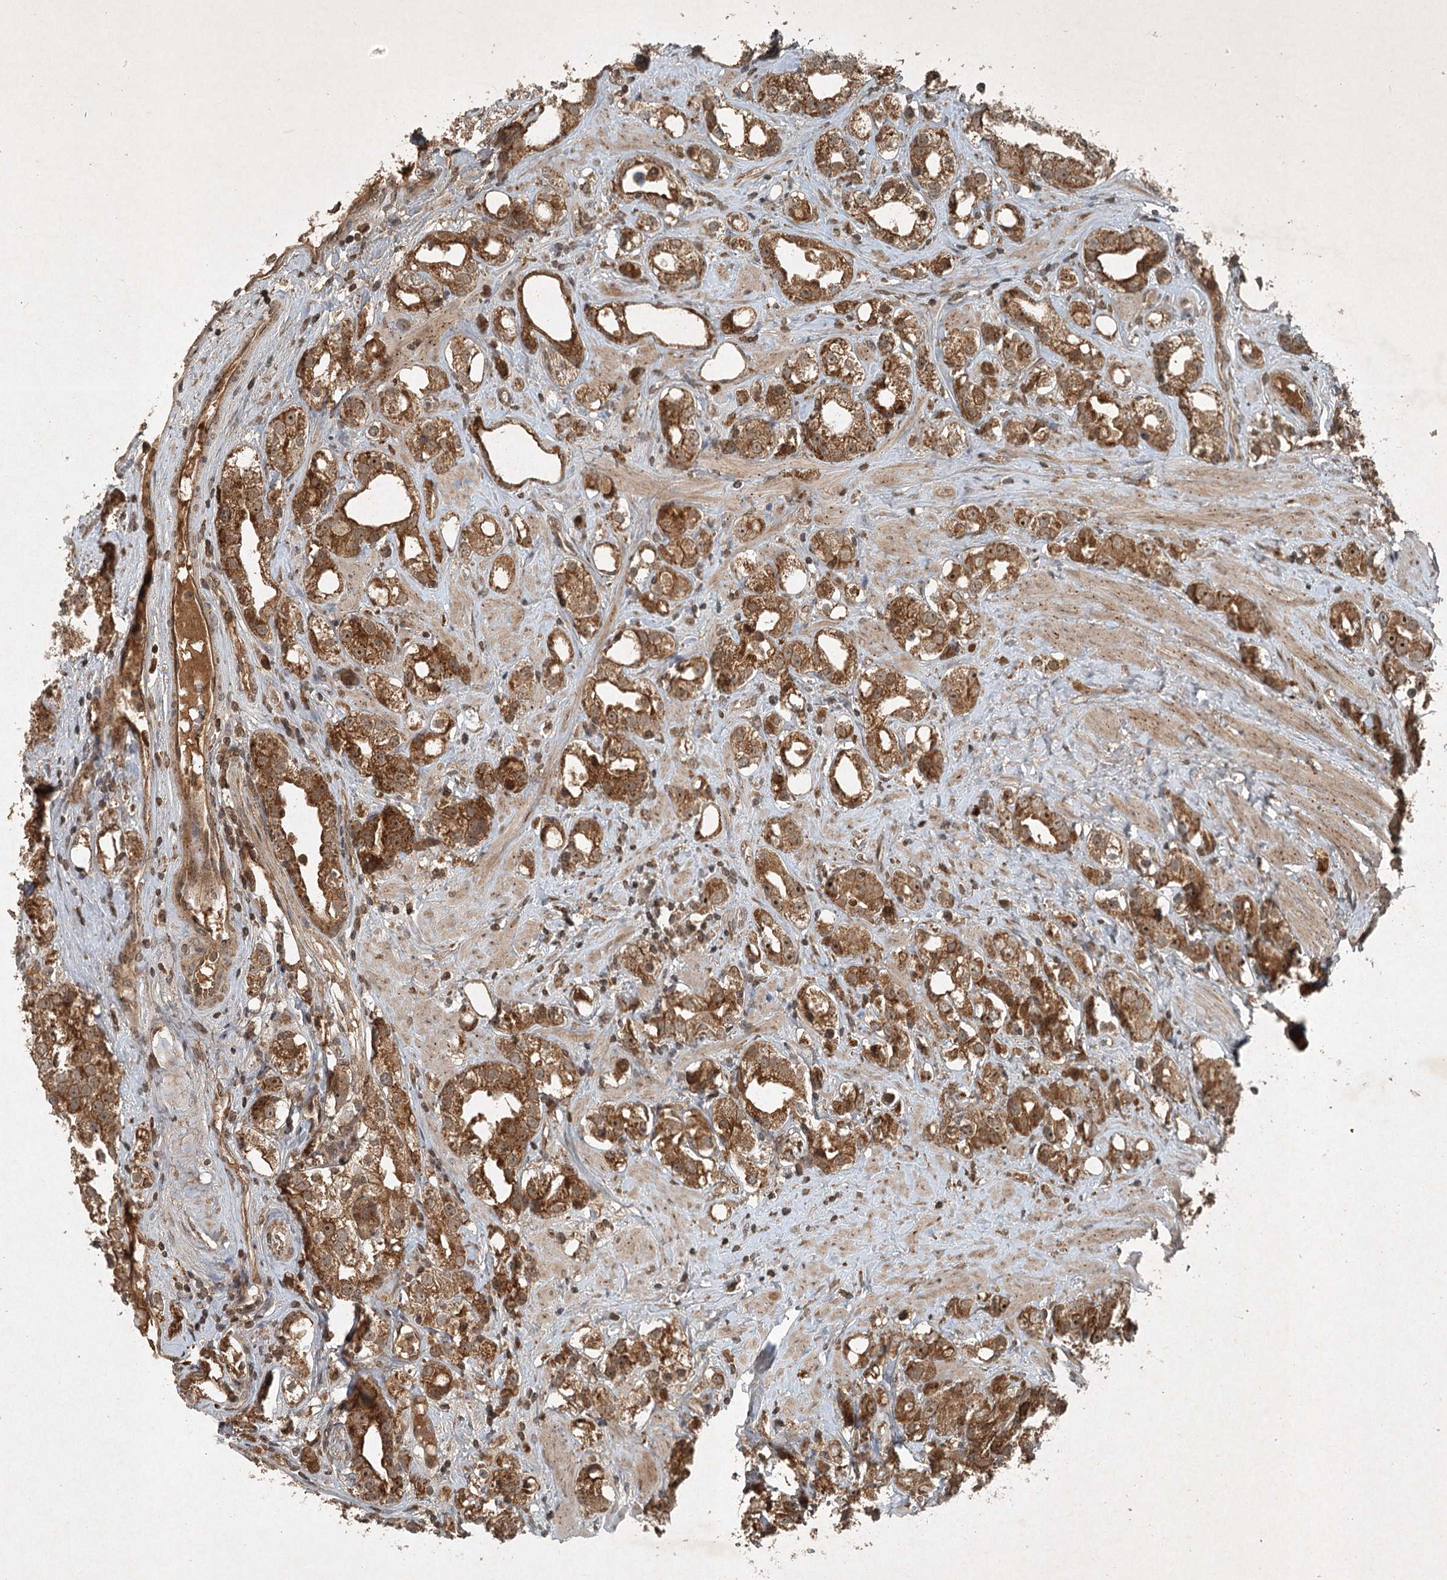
{"staining": {"intensity": "strong", "quantity": ">75%", "location": "cytoplasmic/membranous"}, "tissue": "prostate cancer", "cell_type": "Tumor cells", "image_type": "cancer", "snomed": [{"axis": "morphology", "description": "Adenocarcinoma, NOS"}, {"axis": "topography", "description": "Prostate"}], "caption": "IHC image of adenocarcinoma (prostate) stained for a protein (brown), which exhibits high levels of strong cytoplasmic/membranous expression in approximately >75% of tumor cells.", "gene": "UNC93A", "patient": {"sex": "male", "age": 79}}